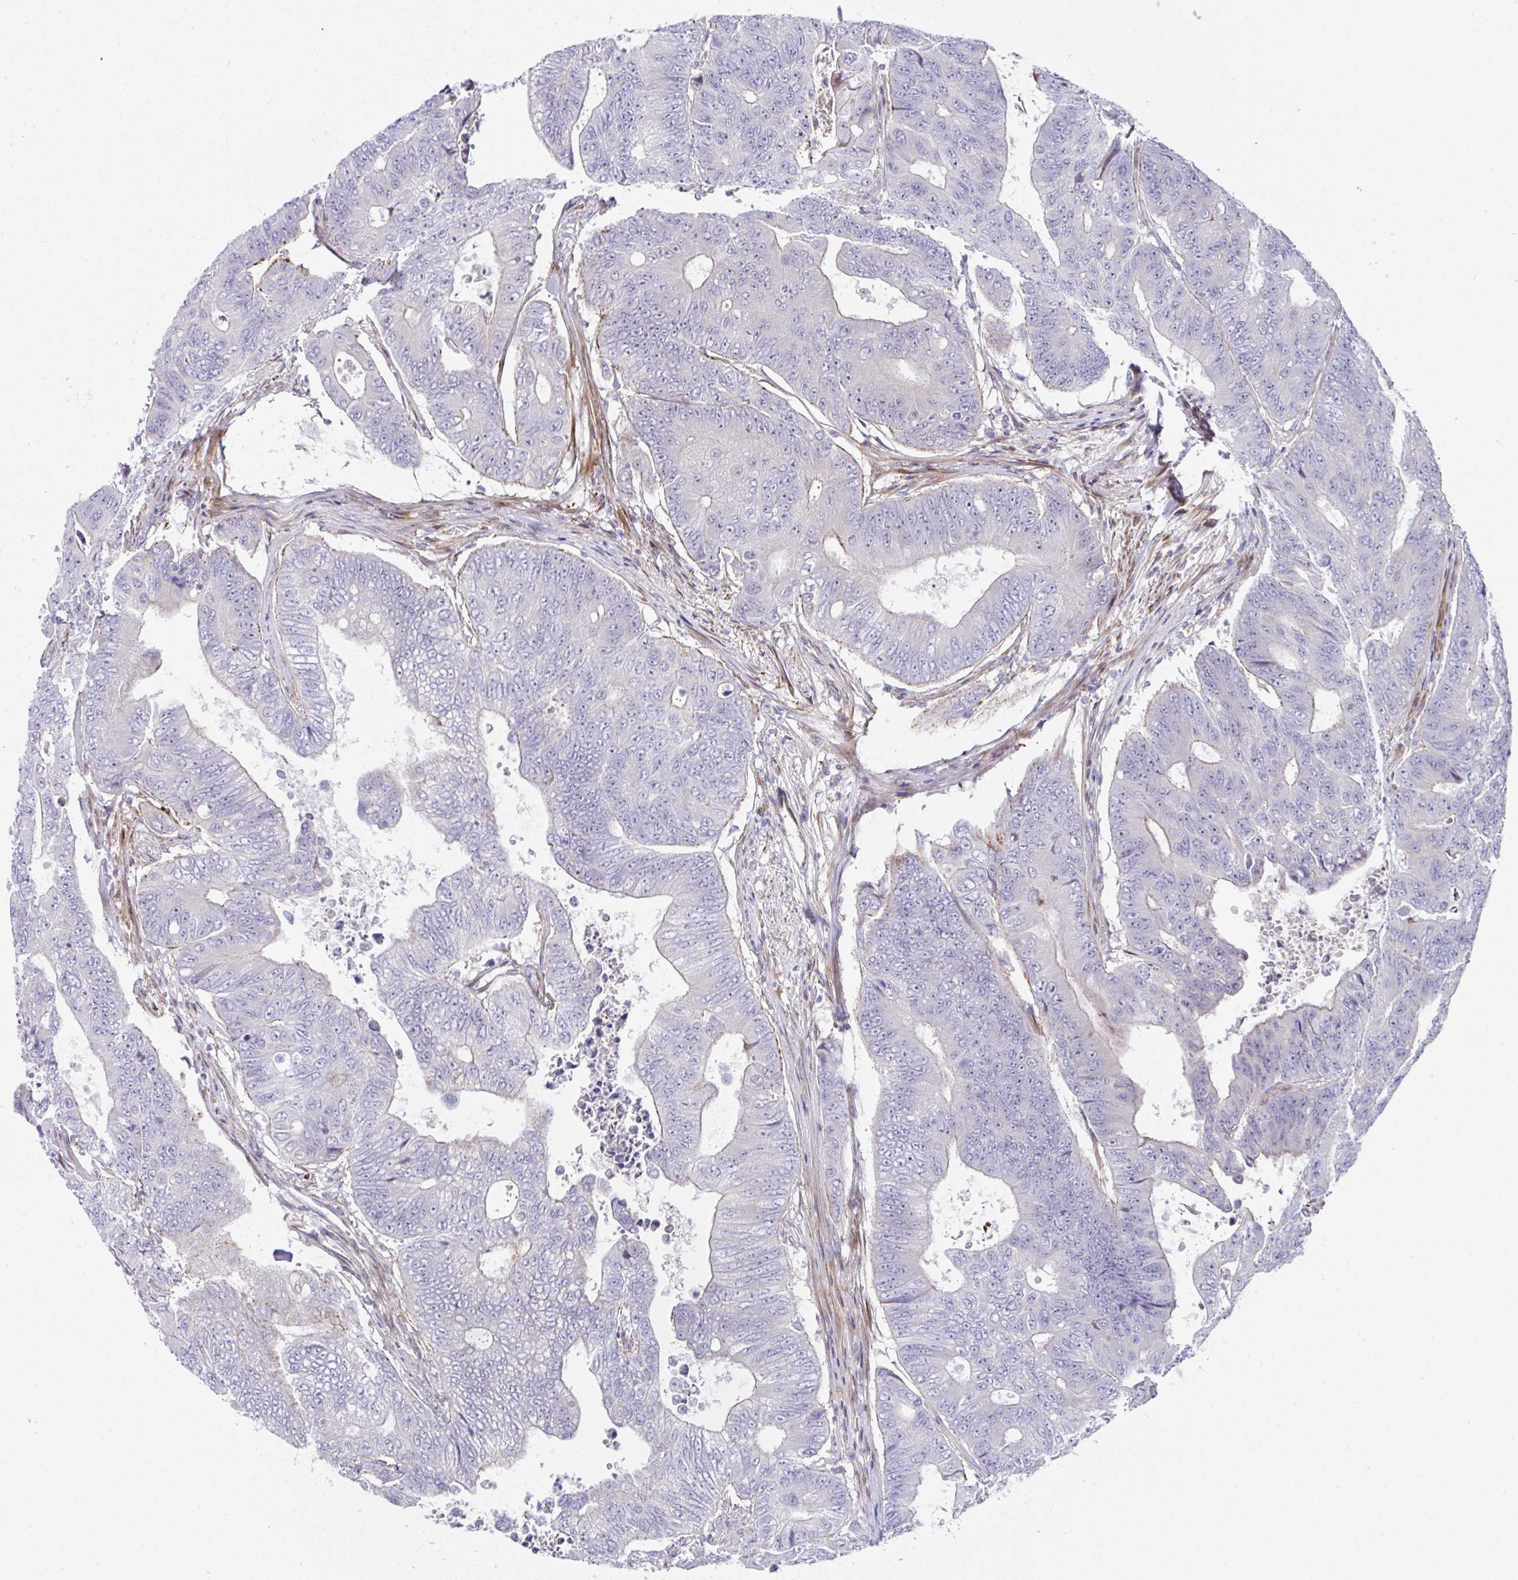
{"staining": {"intensity": "negative", "quantity": "none", "location": "none"}, "tissue": "colorectal cancer", "cell_type": "Tumor cells", "image_type": "cancer", "snomed": [{"axis": "morphology", "description": "Adenocarcinoma, NOS"}, {"axis": "topography", "description": "Colon"}], "caption": "Colorectal cancer stained for a protein using immunohistochemistry displays no staining tumor cells.", "gene": "ZNF713", "patient": {"sex": "female", "age": 48}}